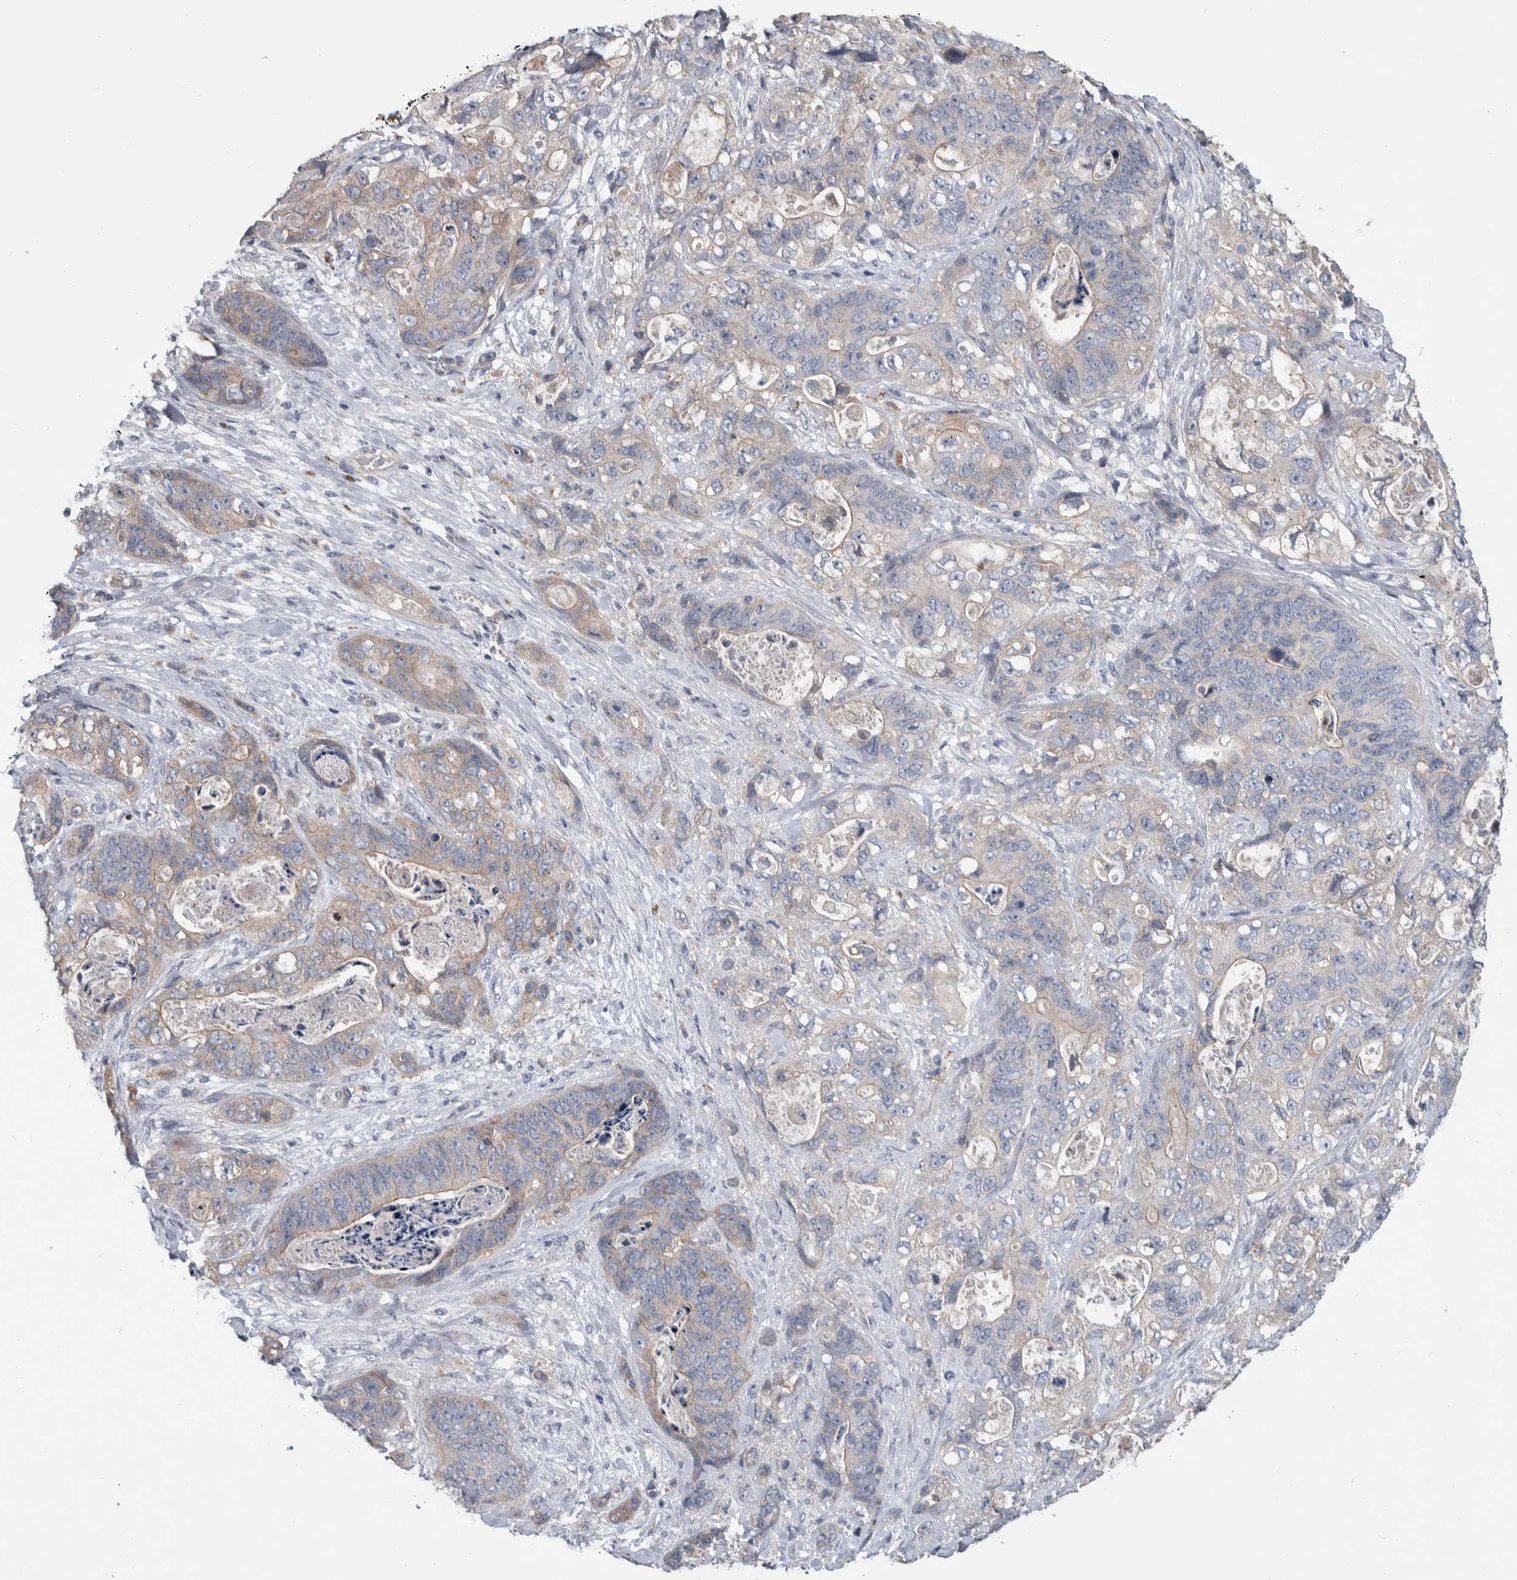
{"staining": {"intensity": "weak", "quantity": "25%-75%", "location": "cytoplasmic/membranous"}, "tissue": "stomach cancer", "cell_type": "Tumor cells", "image_type": "cancer", "snomed": [{"axis": "morphology", "description": "Normal tissue, NOS"}, {"axis": "morphology", "description": "Adenocarcinoma, NOS"}, {"axis": "topography", "description": "Stomach"}], "caption": "Protein expression analysis of human stomach adenocarcinoma reveals weak cytoplasmic/membranous positivity in approximately 25%-75% of tumor cells.", "gene": "FAM83G", "patient": {"sex": "female", "age": 89}}